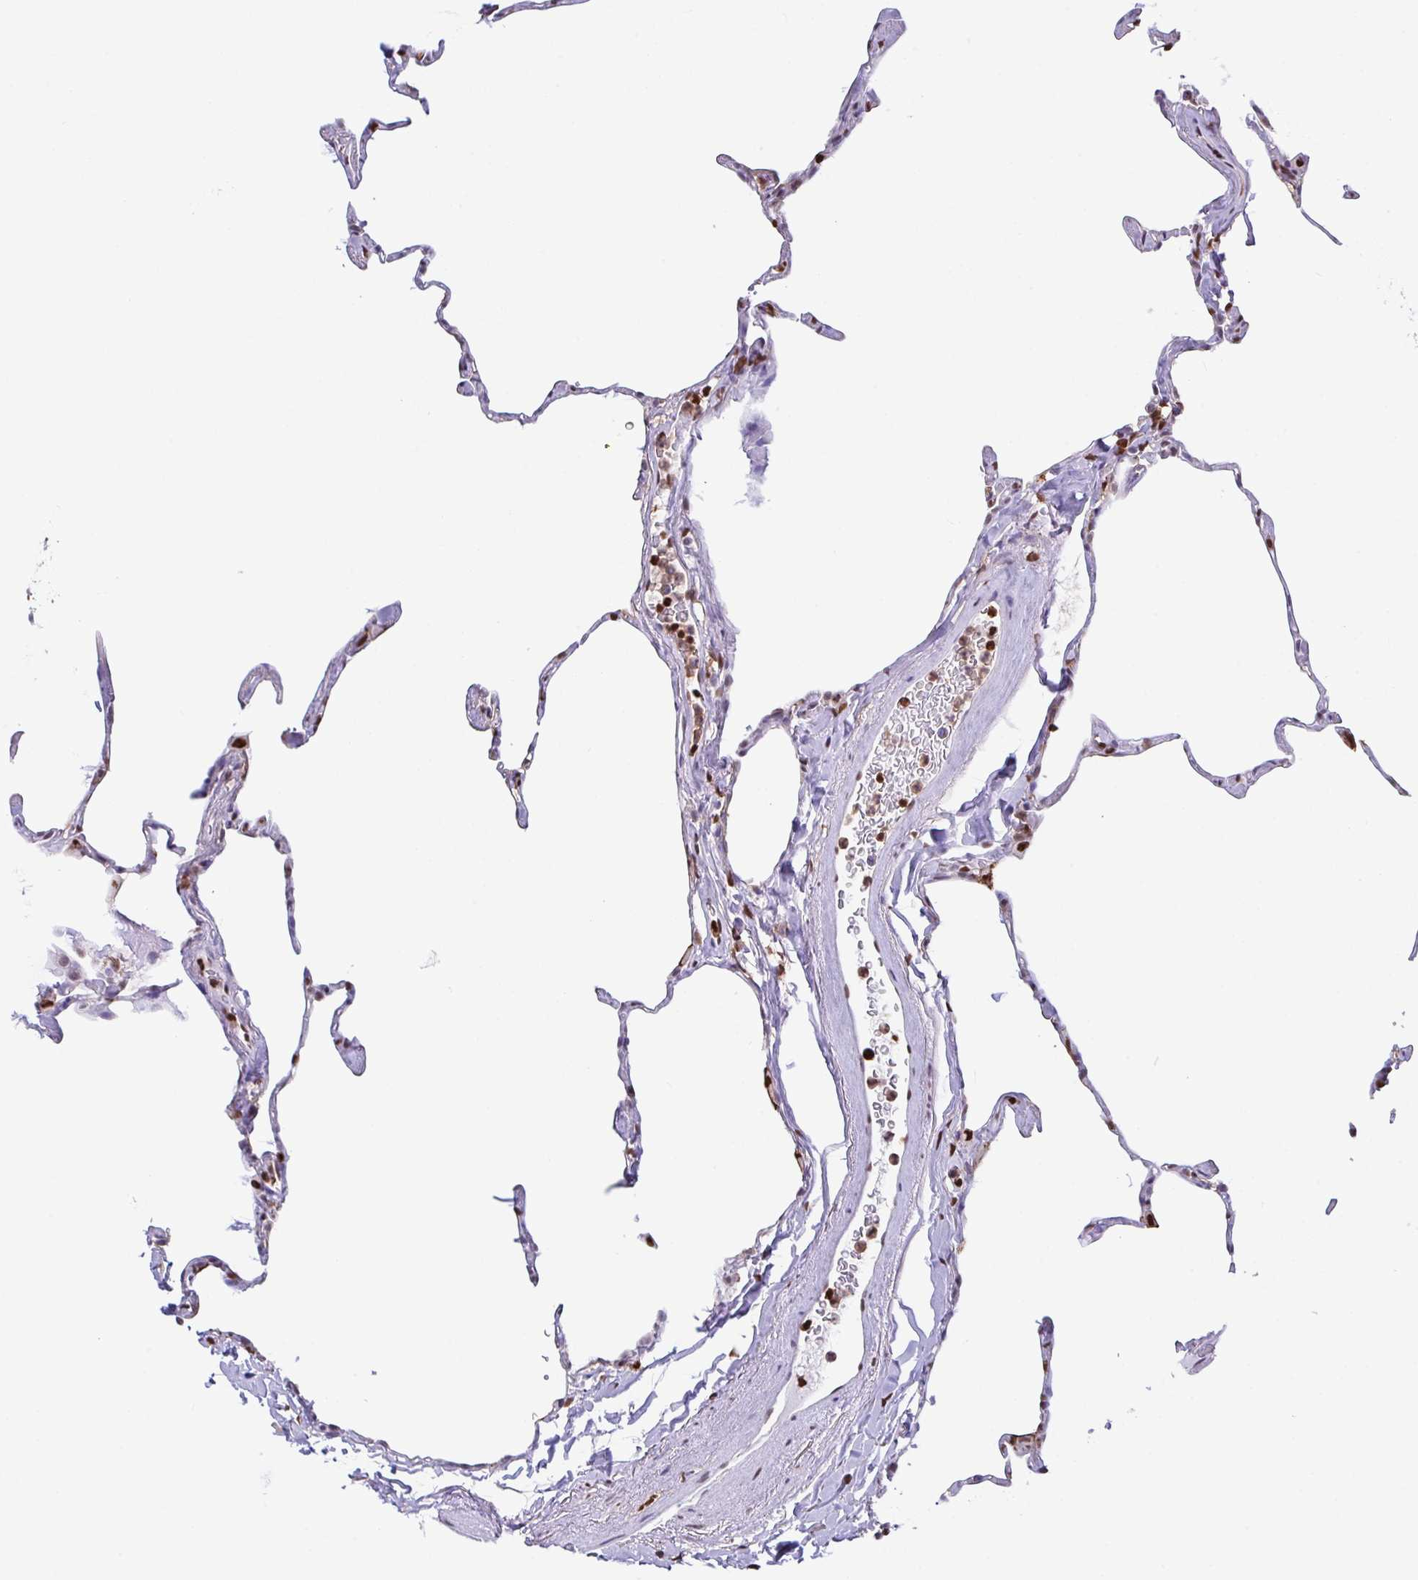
{"staining": {"intensity": "strong", "quantity": "25%-75%", "location": "nuclear"}, "tissue": "lung", "cell_type": "Alveolar cells", "image_type": "normal", "snomed": [{"axis": "morphology", "description": "Normal tissue, NOS"}, {"axis": "topography", "description": "Lung"}], "caption": "Immunohistochemistry (IHC) histopathology image of normal lung: lung stained using IHC displays high levels of strong protein expression localized specifically in the nuclear of alveolar cells, appearing as a nuclear brown color.", "gene": "BTBD10", "patient": {"sex": "male", "age": 65}}